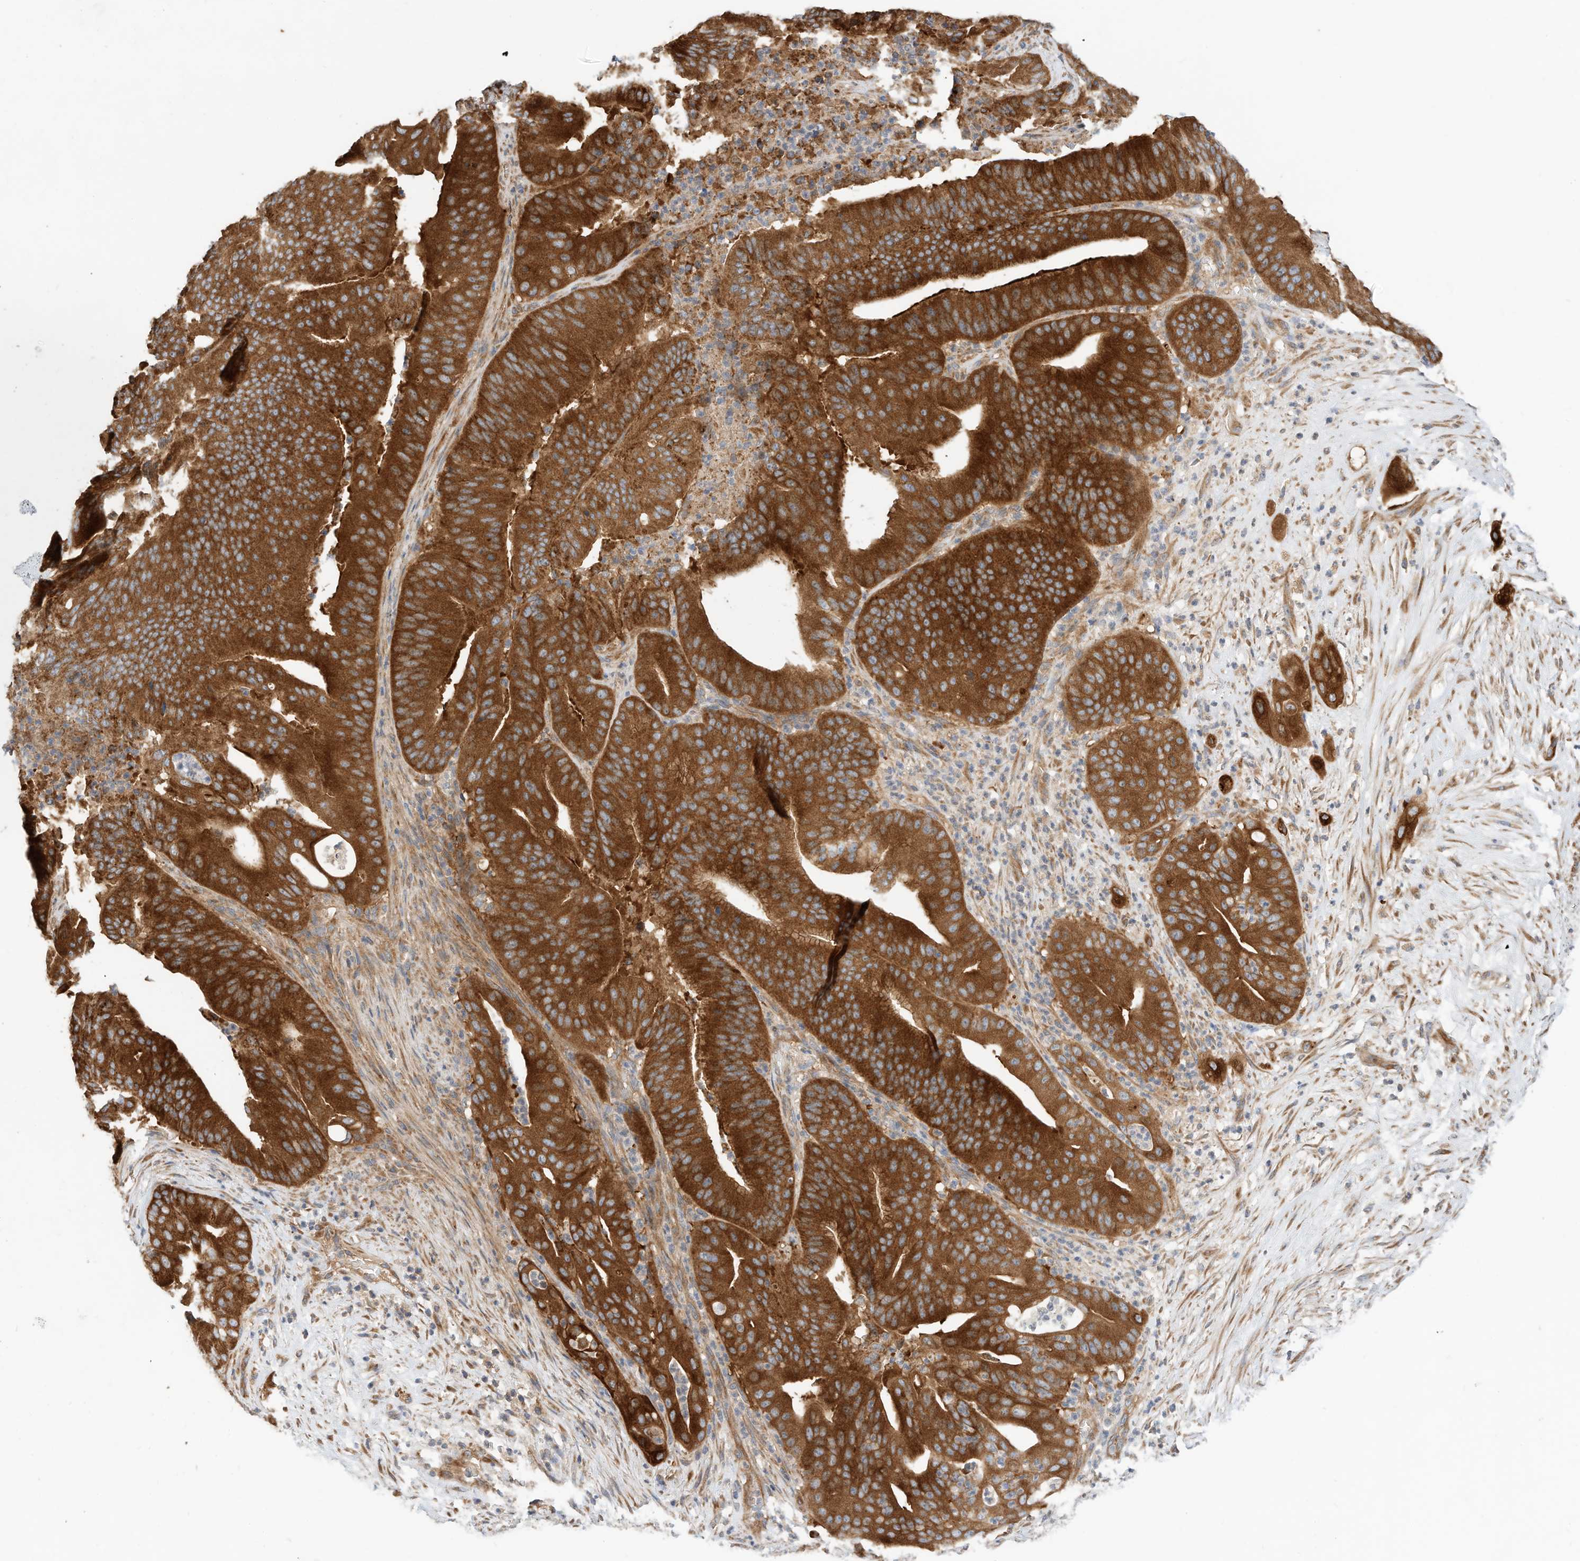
{"staining": {"intensity": "strong", "quantity": ">75%", "location": "cytoplasmic/membranous"}, "tissue": "pancreatic cancer", "cell_type": "Tumor cells", "image_type": "cancer", "snomed": [{"axis": "morphology", "description": "Adenocarcinoma, NOS"}, {"axis": "topography", "description": "Pancreas"}], "caption": "Protein staining by immunohistochemistry (IHC) displays strong cytoplasmic/membranous expression in approximately >75% of tumor cells in adenocarcinoma (pancreatic). (DAB (3,3'-diaminobenzidine) = brown stain, brightfield microscopy at high magnification).", "gene": "CPAMD8", "patient": {"sex": "female", "age": 77}}